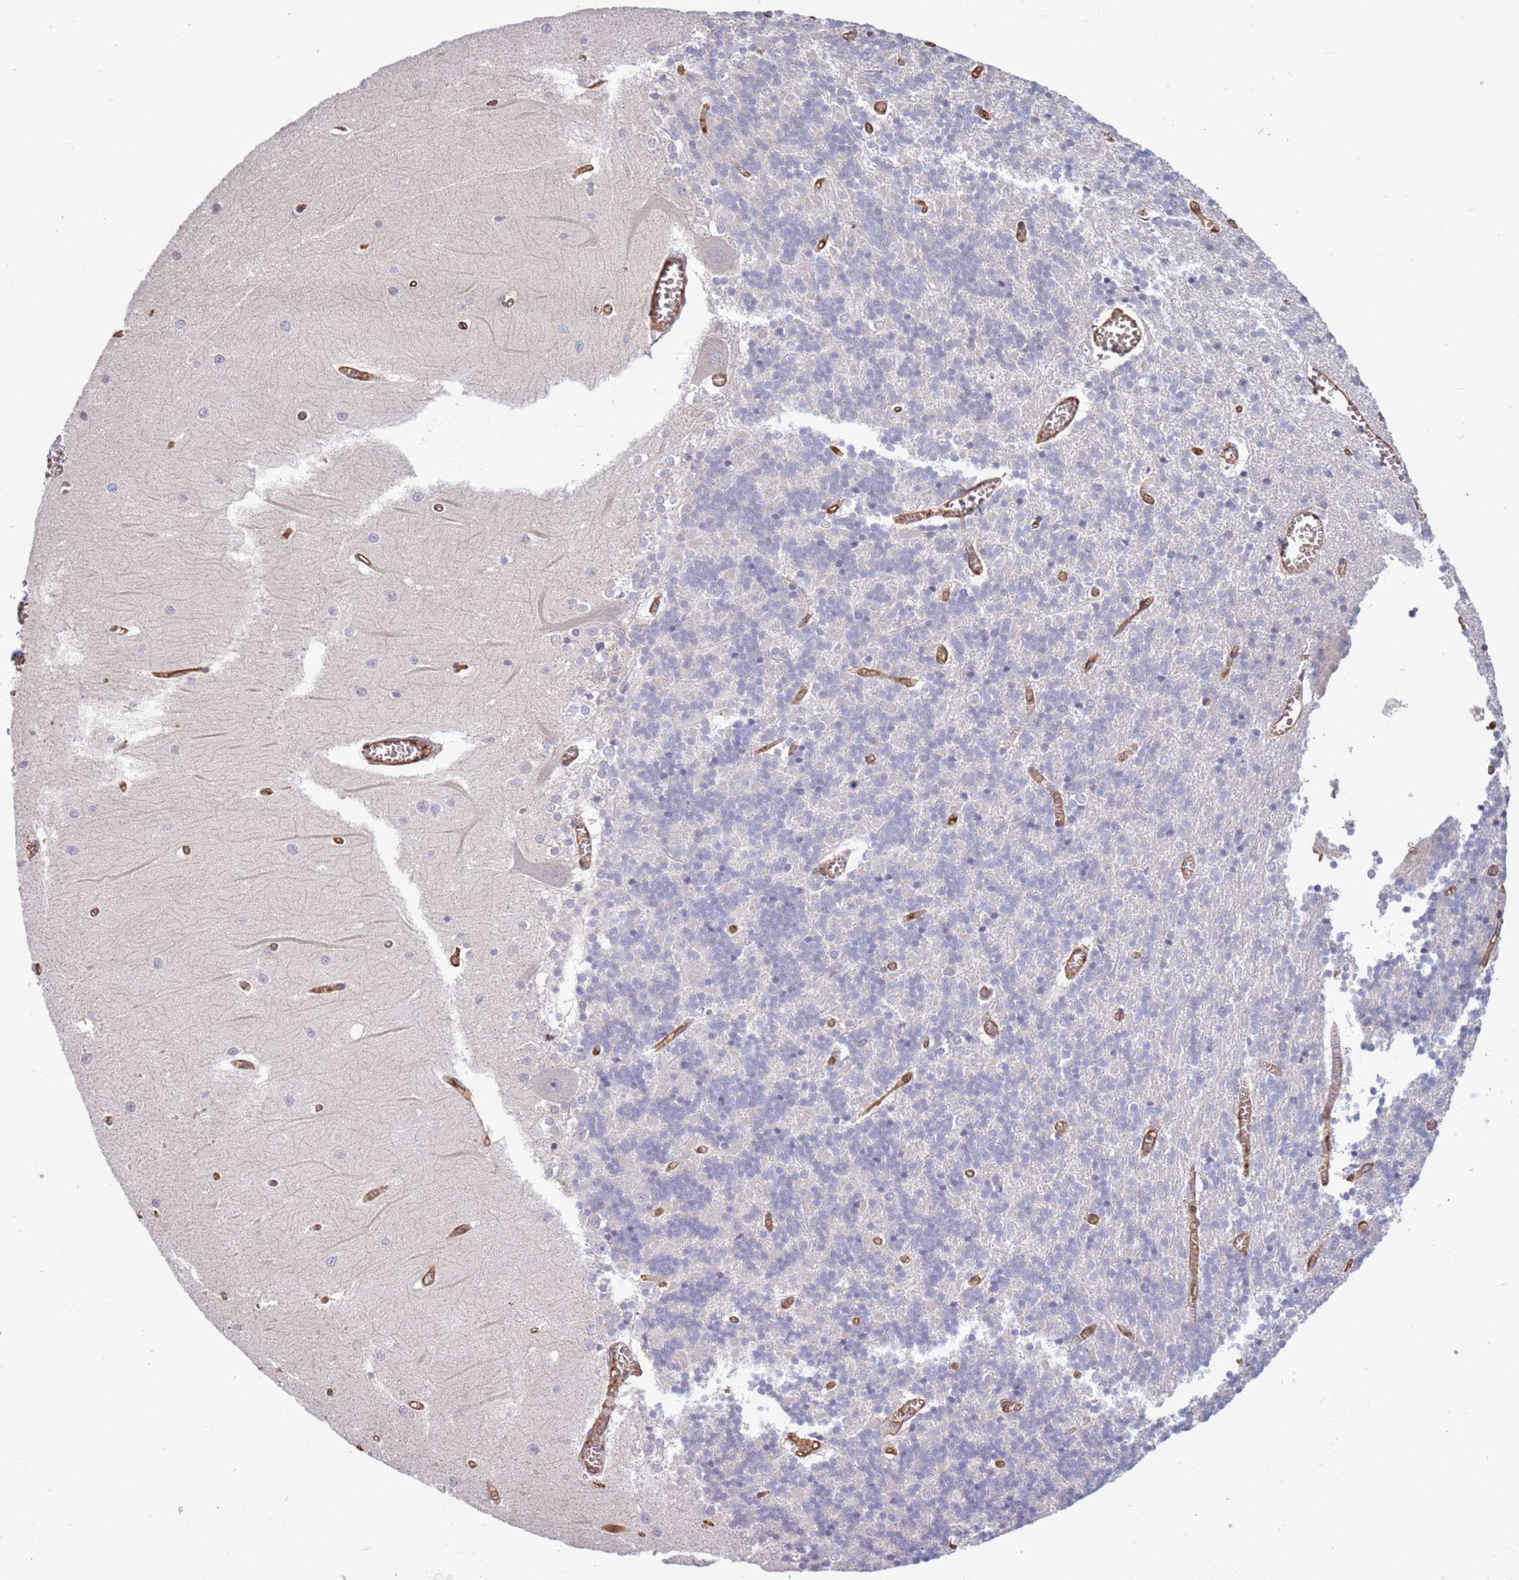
{"staining": {"intensity": "negative", "quantity": "none", "location": "none"}, "tissue": "cerebellum", "cell_type": "Cells in granular layer", "image_type": "normal", "snomed": [{"axis": "morphology", "description": "Normal tissue, NOS"}, {"axis": "topography", "description": "Cerebellum"}], "caption": "Immunohistochemistry image of unremarkable human cerebellum stained for a protein (brown), which exhibits no positivity in cells in granular layer.", "gene": "ARHGEF35", "patient": {"sex": "male", "age": 37}}